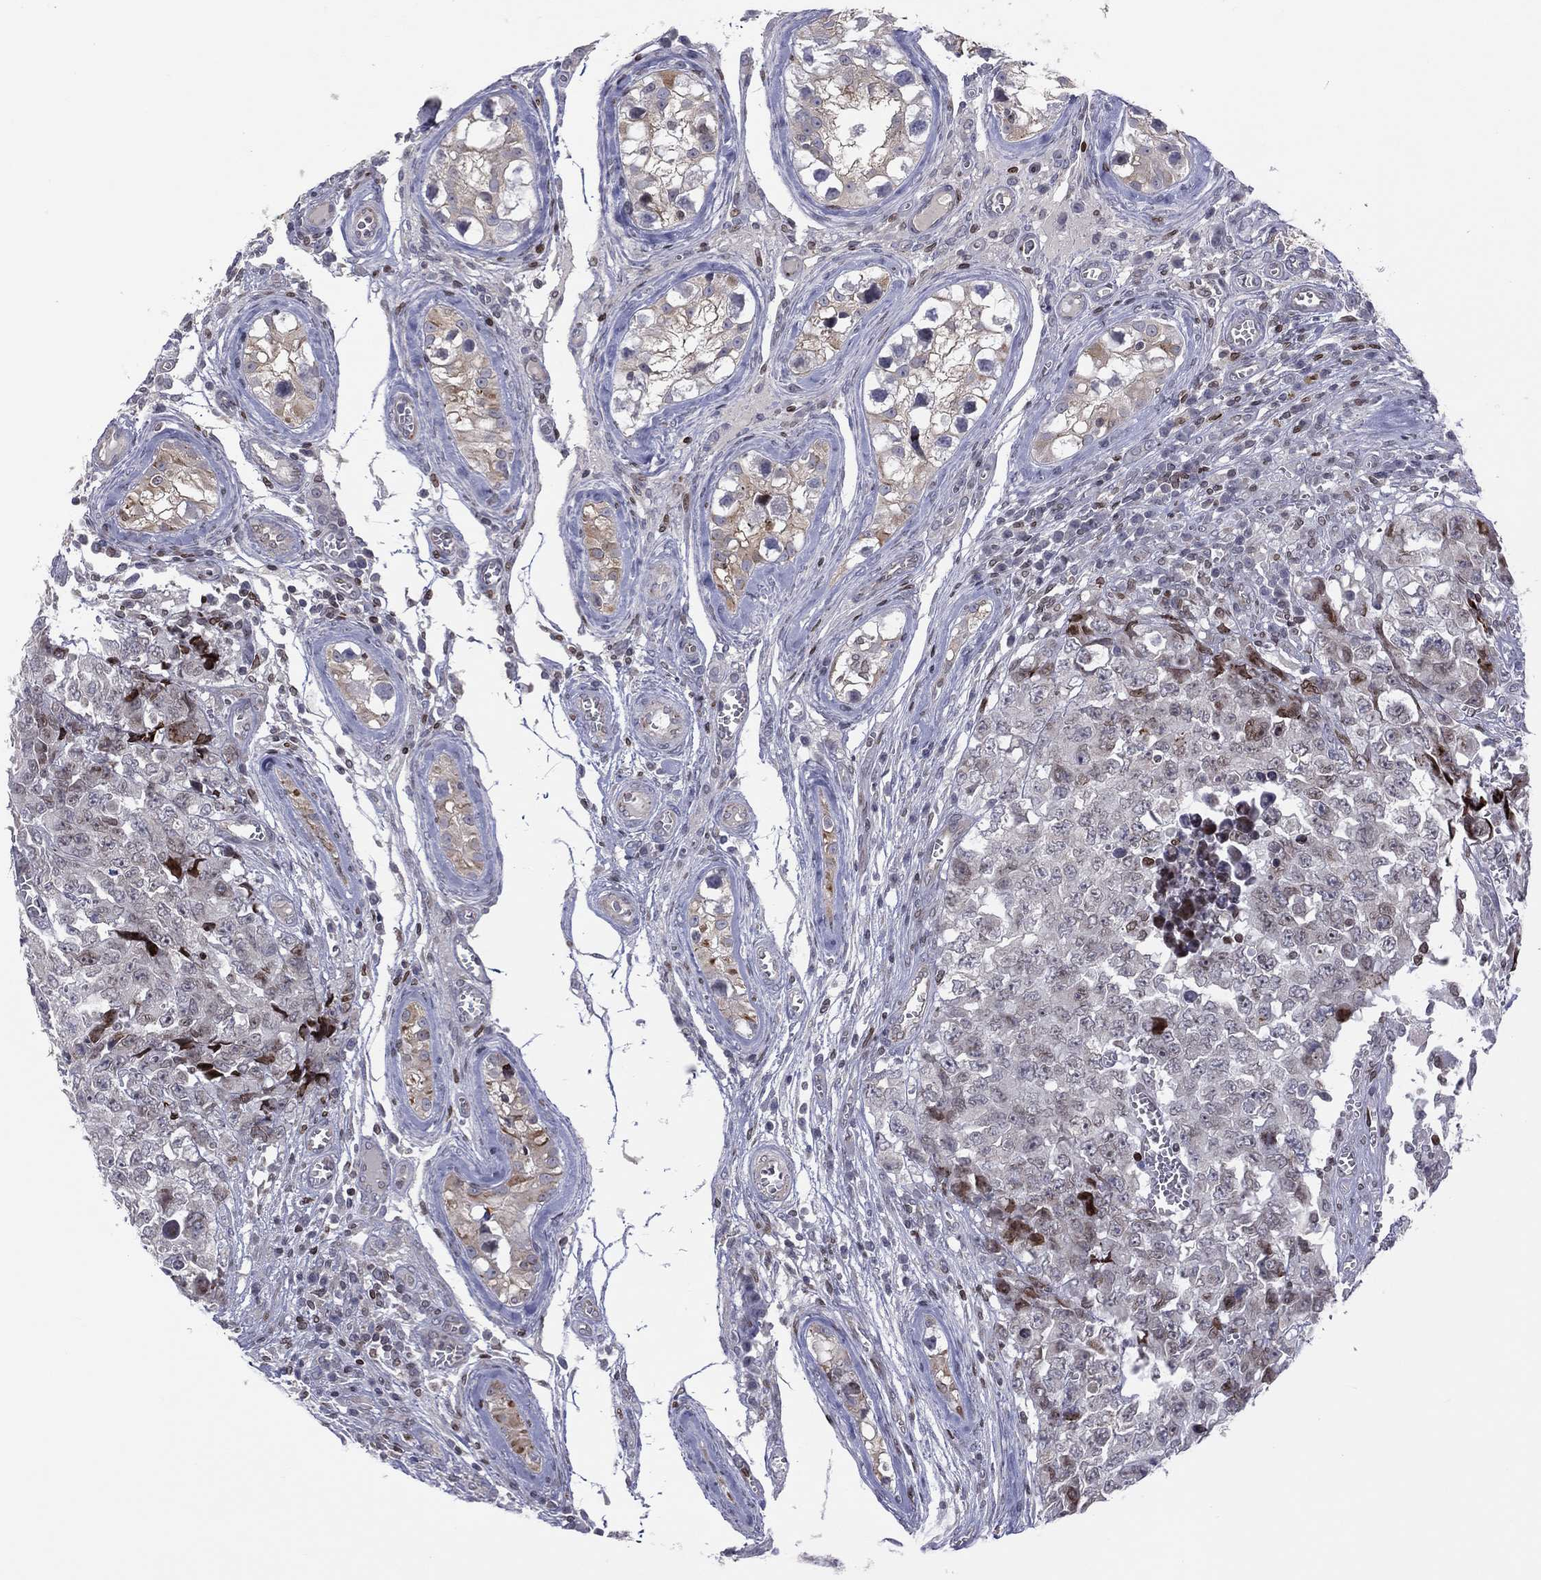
{"staining": {"intensity": "negative", "quantity": "none", "location": "none"}, "tissue": "testis cancer", "cell_type": "Tumor cells", "image_type": "cancer", "snomed": [{"axis": "morphology", "description": "Carcinoma, Embryonal, NOS"}, {"axis": "topography", "description": "Testis"}], "caption": "The histopathology image shows no staining of tumor cells in embryonal carcinoma (testis).", "gene": "DBF4B", "patient": {"sex": "male", "age": 23}}